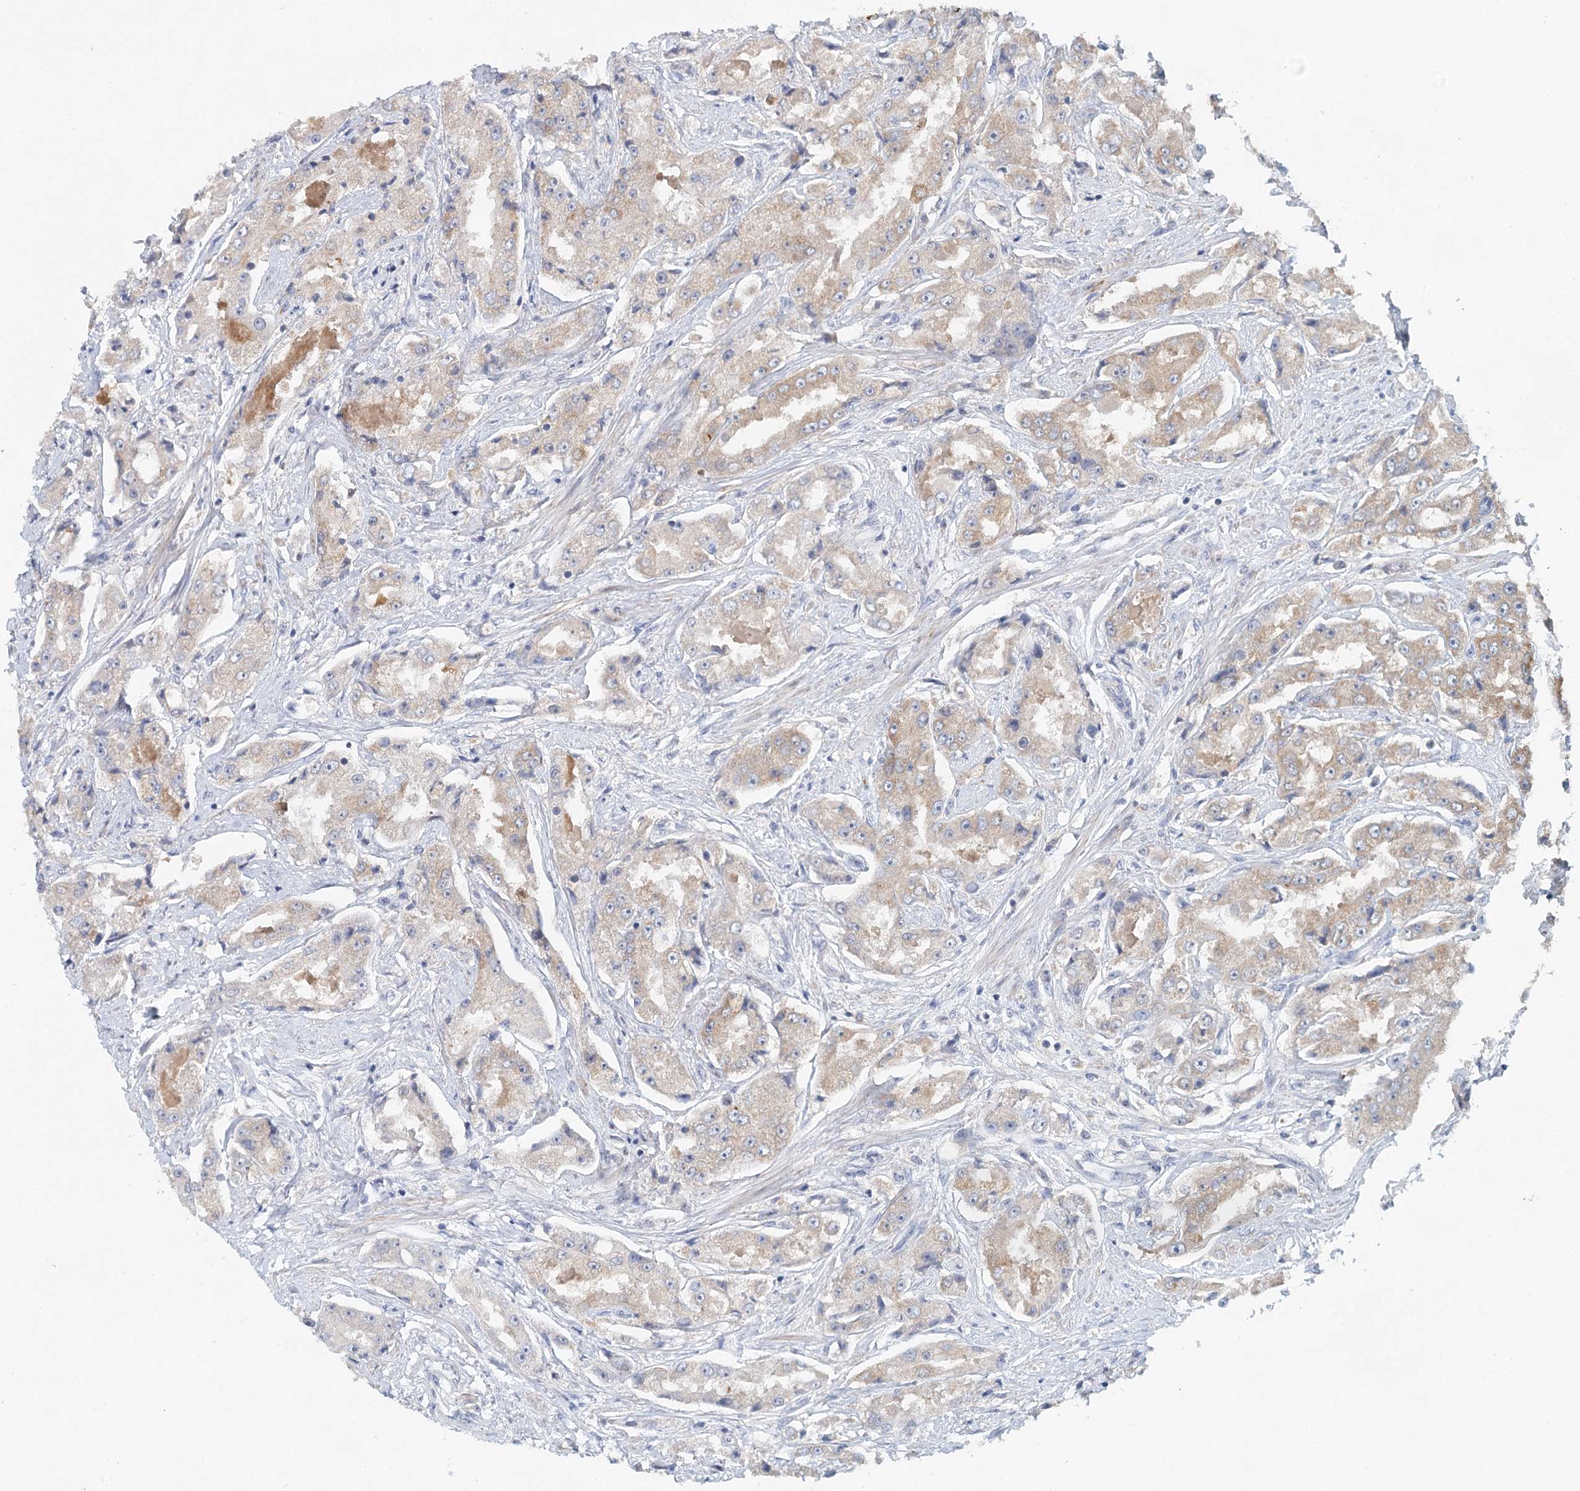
{"staining": {"intensity": "moderate", "quantity": "25%-75%", "location": "cytoplasmic/membranous"}, "tissue": "prostate cancer", "cell_type": "Tumor cells", "image_type": "cancer", "snomed": [{"axis": "morphology", "description": "Adenocarcinoma, High grade"}, {"axis": "topography", "description": "Prostate"}], "caption": "About 25%-75% of tumor cells in human prostate cancer (high-grade adenocarcinoma) show moderate cytoplasmic/membranous protein staining as visualized by brown immunohistochemical staining.", "gene": "BLTP1", "patient": {"sex": "male", "age": 73}}